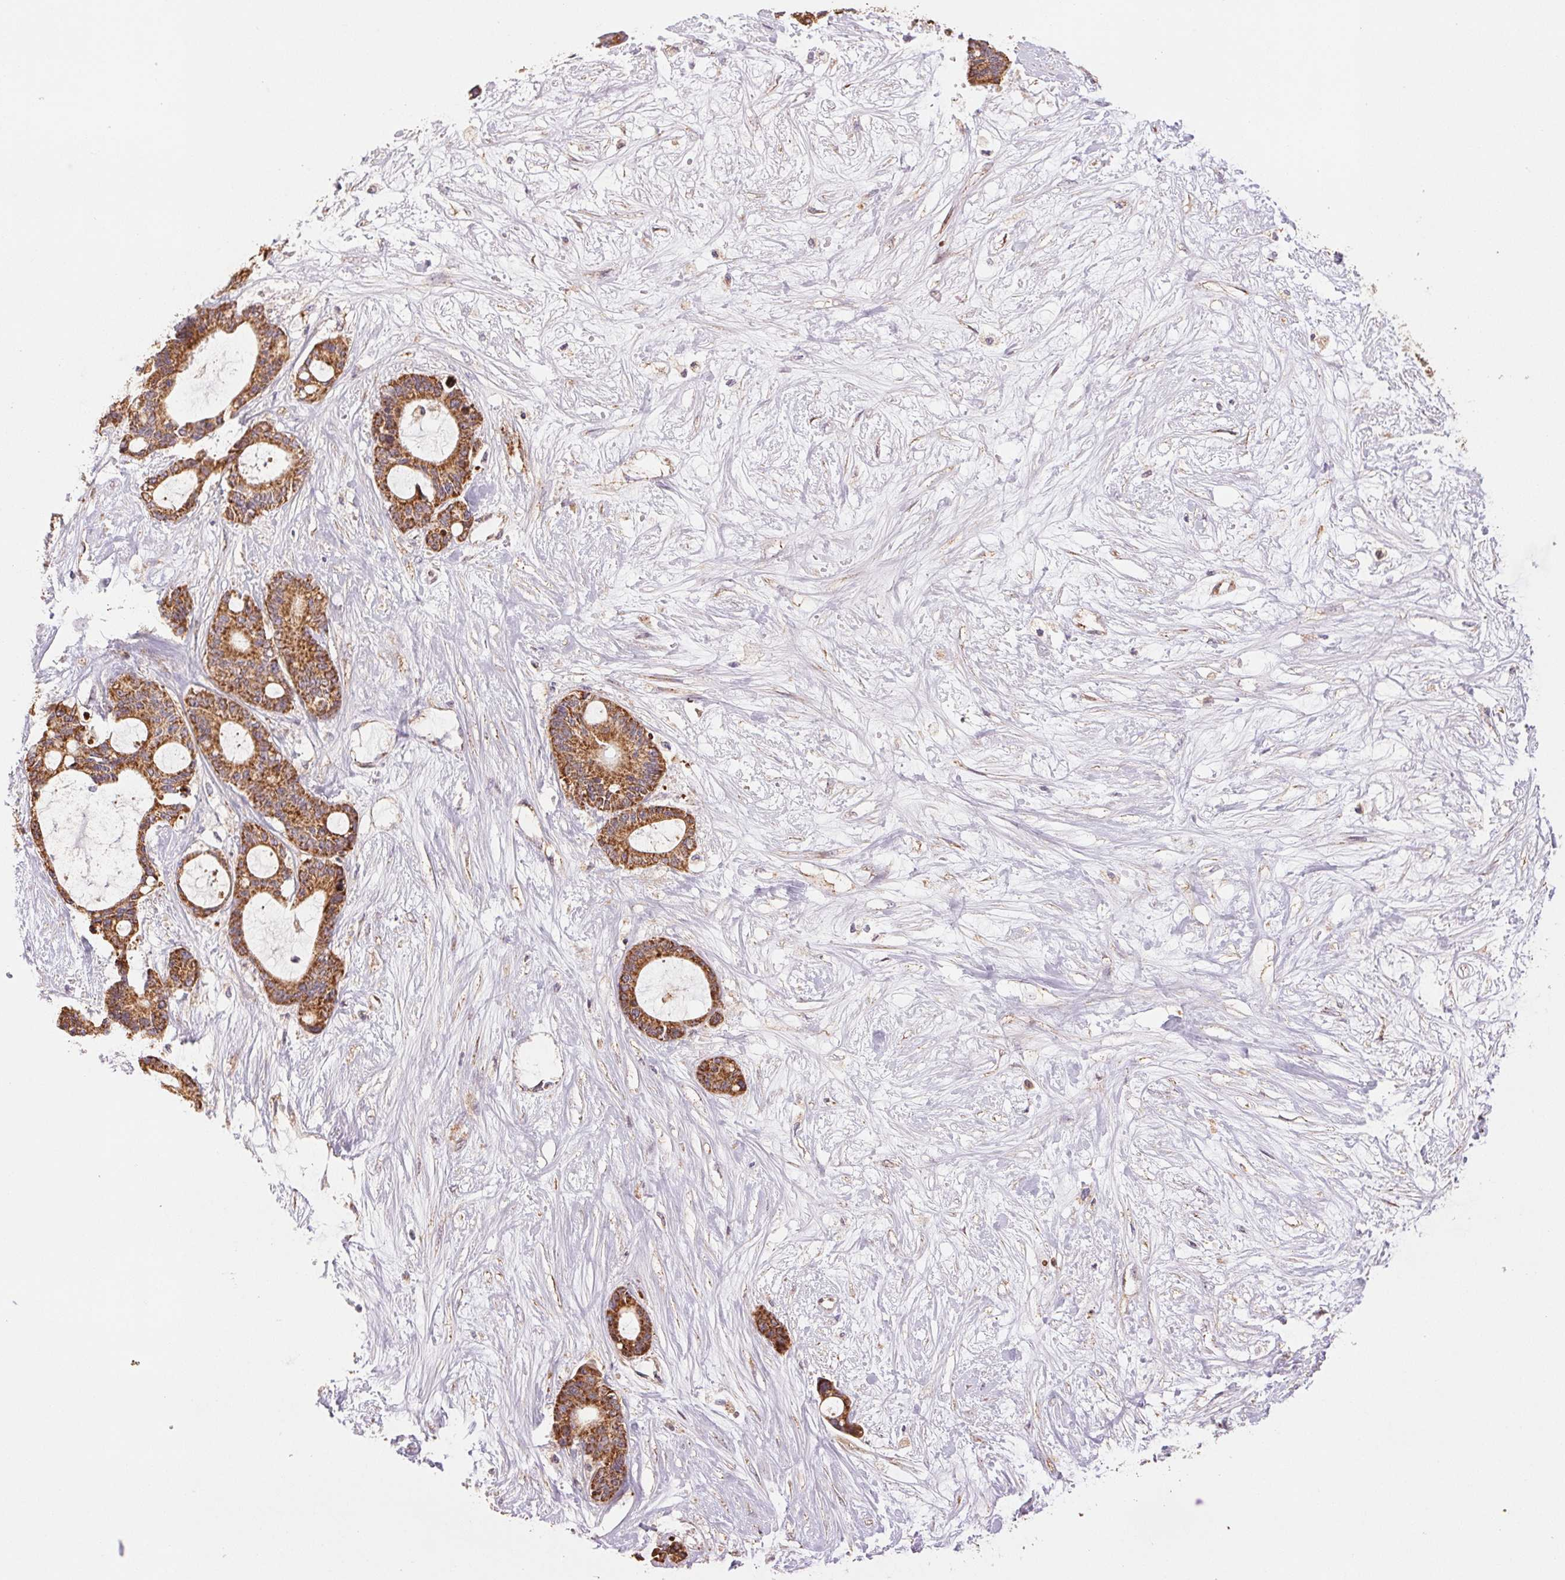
{"staining": {"intensity": "strong", "quantity": ">75%", "location": "cytoplasmic/membranous"}, "tissue": "liver cancer", "cell_type": "Tumor cells", "image_type": "cancer", "snomed": [{"axis": "morphology", "description": "Normal tissue, NOS"}, {"axis": "morphology", "description": "Cholangiocarcinoma"}, {"axis": "topography", "description": "Liver"}, {"axis": "topography", "description": "Peripheral nerve tissue"}], "caption": "IHC image of human liver cancer (cholangiocarcinoma) stained for a protein (brown), which displays high levels of strong cytoplasmic/membranous staining in about >75% of tumor cells.", "gene": "MATCAP1", "patient": {"sex": "female", "age": 73}}